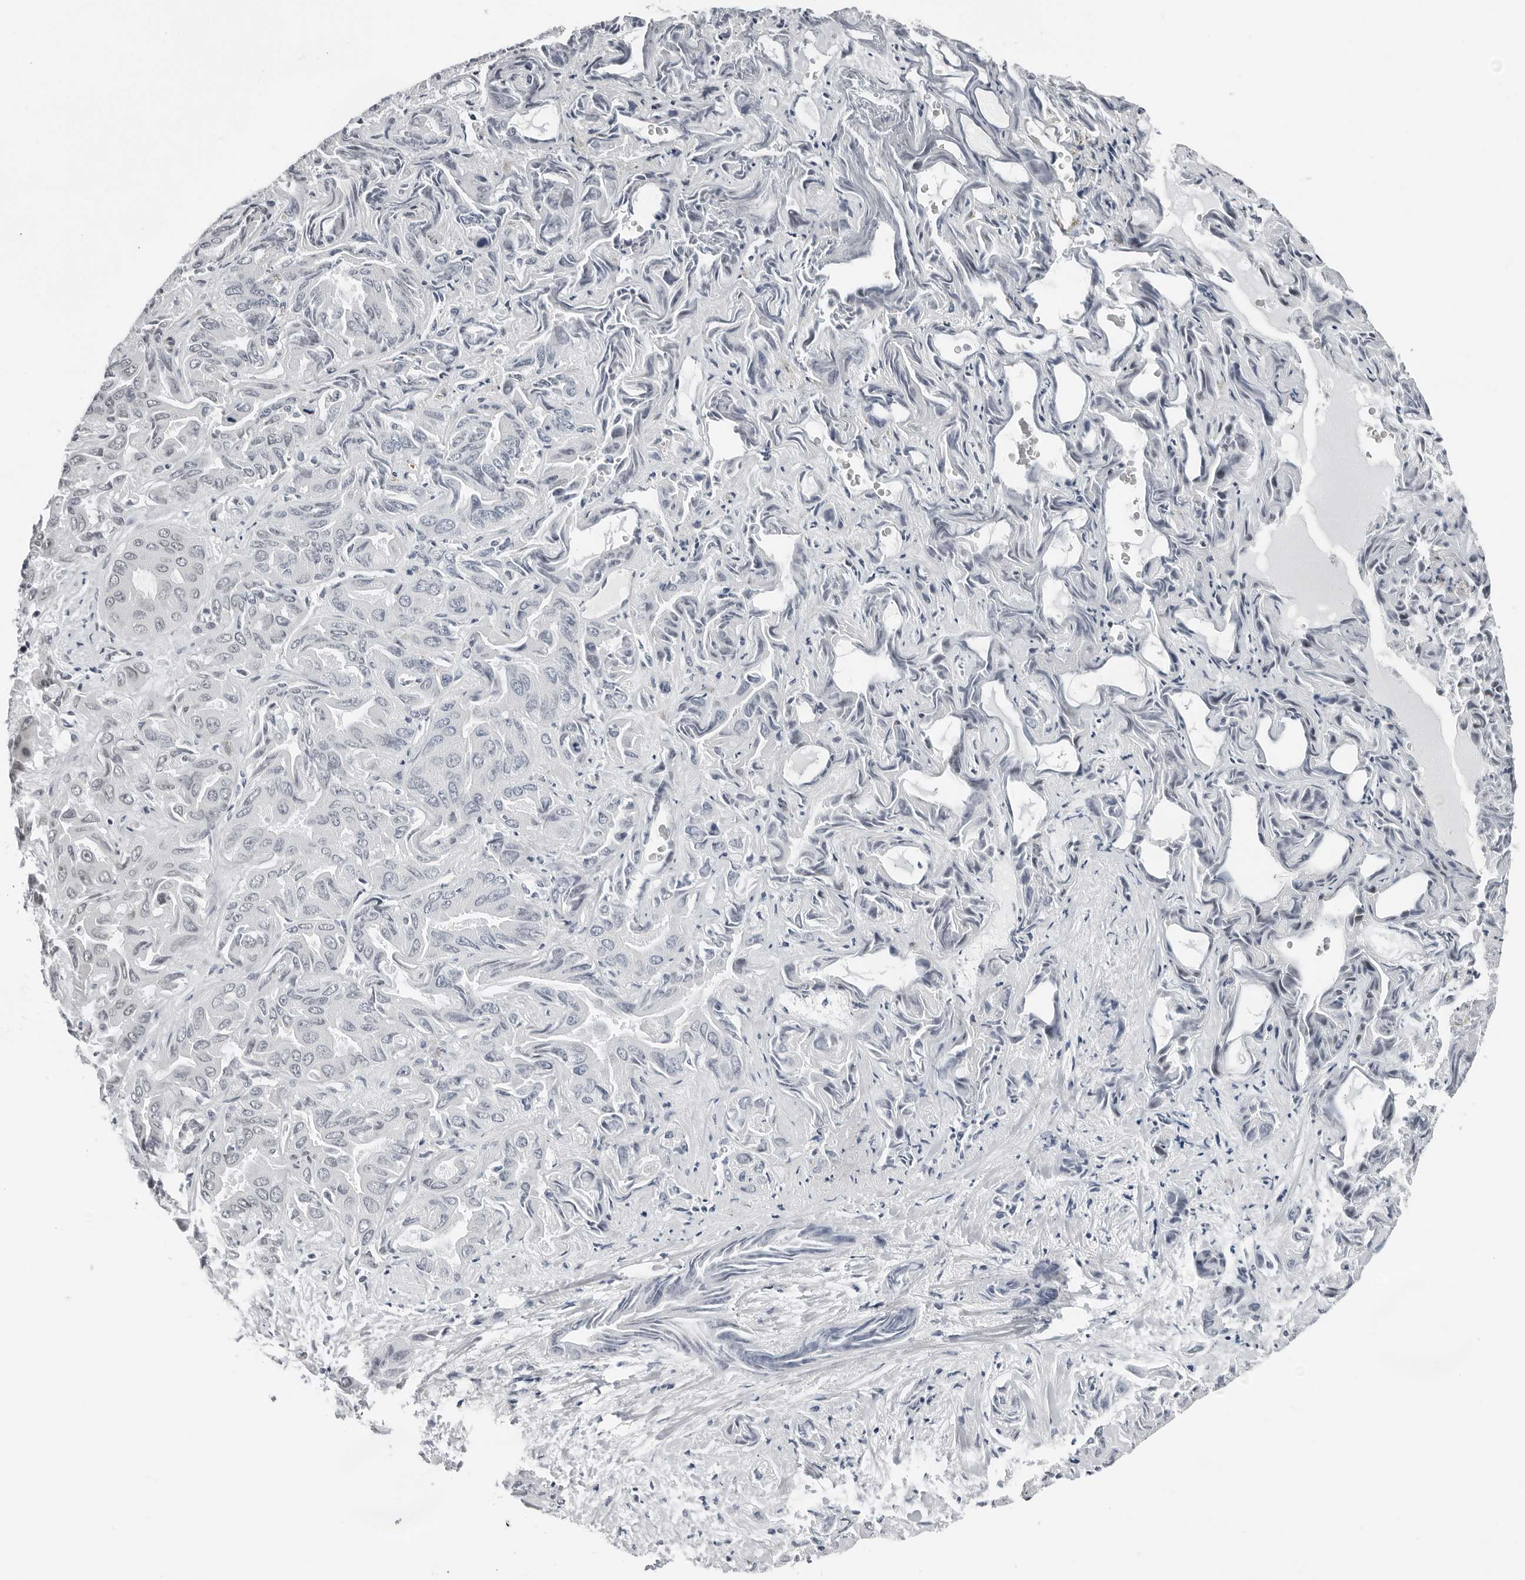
{"staining": {"intensity": "negative", "quantity": "none", "location": "none"}, "tissue": "liver cancer", "cell_type": "Tumor cells", "image_type": "cancer", "snomed": [{"axis": "morphology", "description": "Cholangiocarcinoma"}, {"axis": "topography", "description": "Liver"}], "caption": "The image shows no staining of tumor cells in cholangiocarcinoma (liver). Nuclei are stained in blue.", "gene": "PPP1R42", "patient": {"sex": "female", "age": 52}}